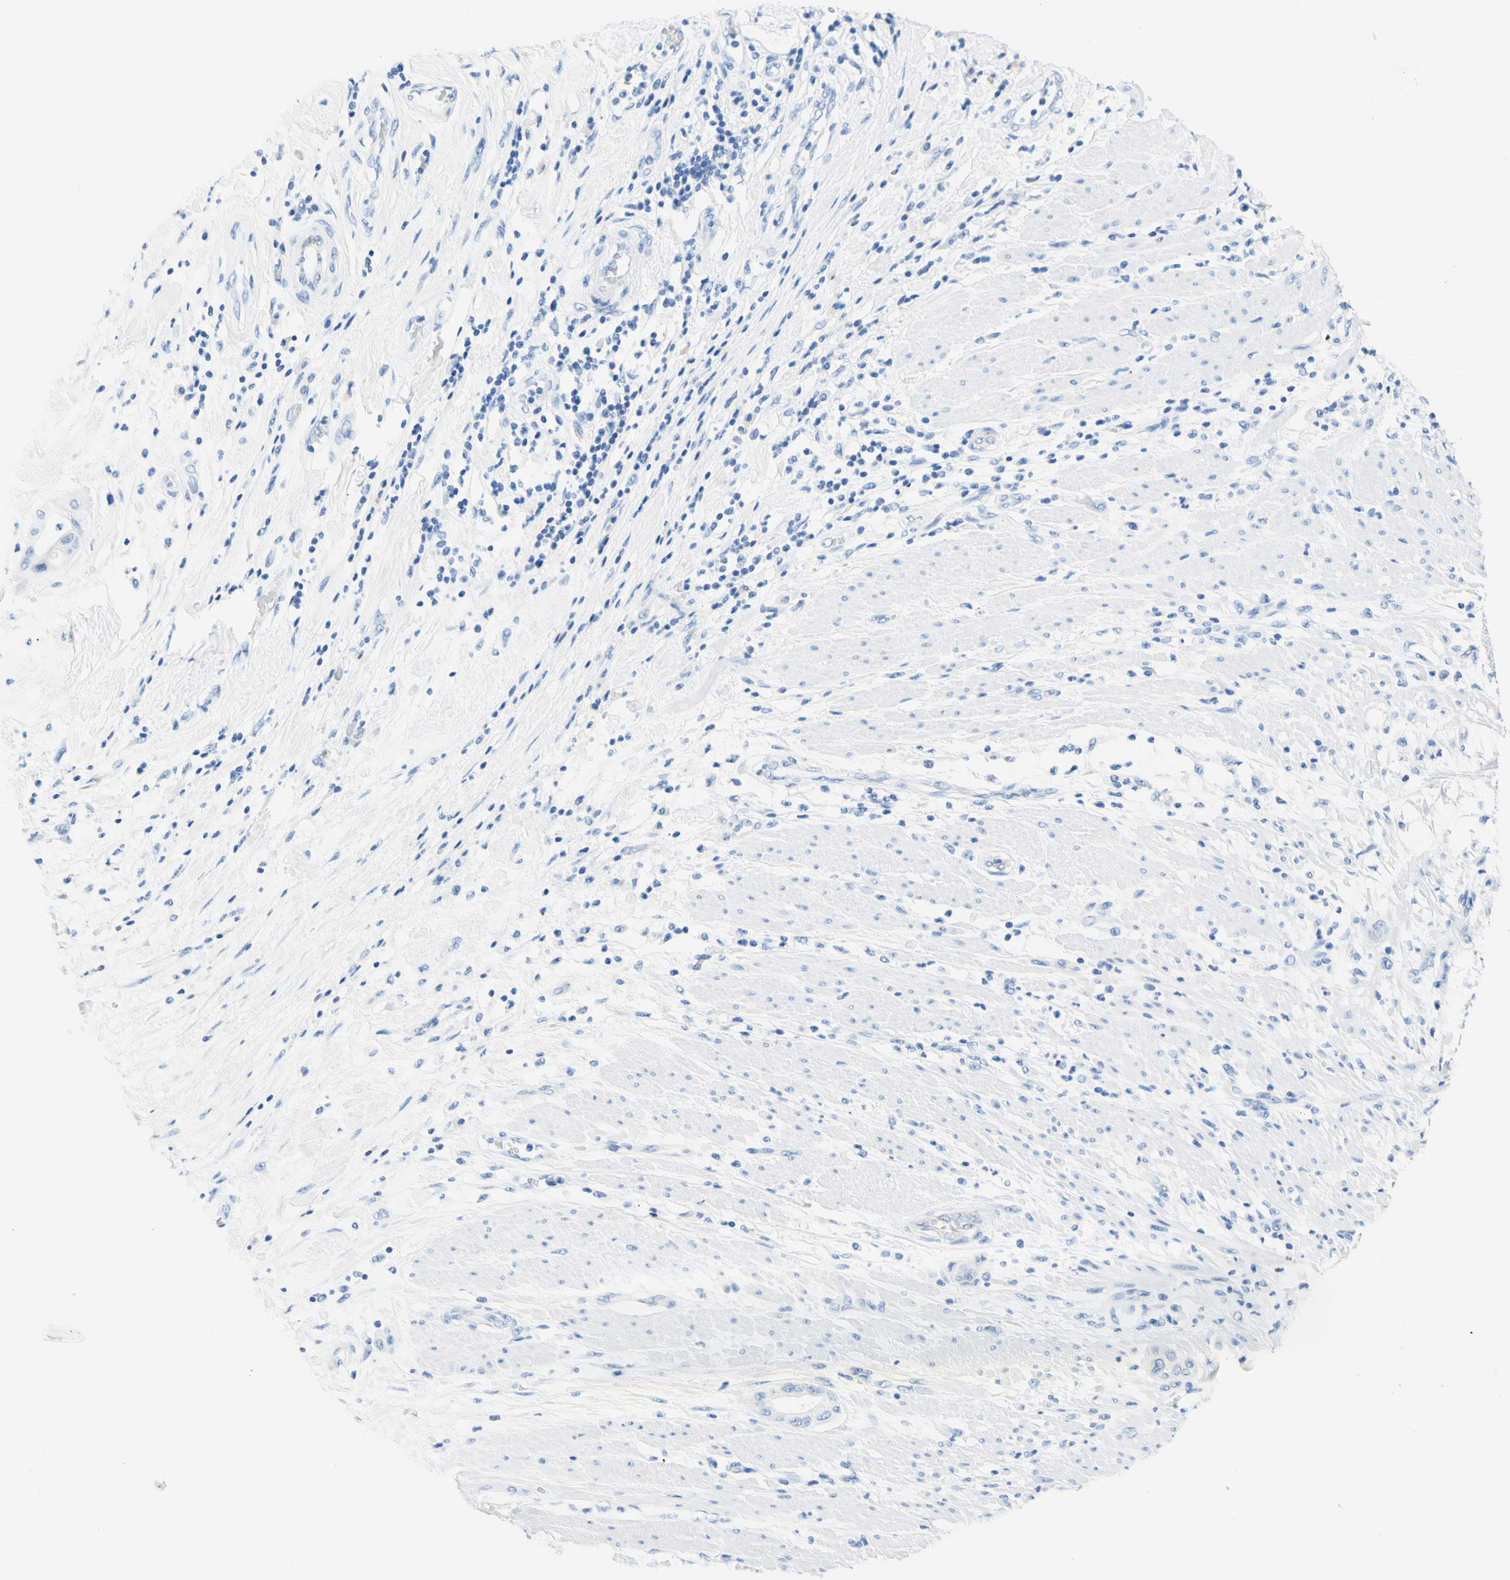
{"staining": {"intensity": "negative", "quantity": "none", "location": "none"}, "tissue": "pancreatic cancer", "cell_type": "Tumor cells", "image_type": "cancer", "snomed": [{"axis": "morphology", "description": "Adenocarcinoma, NOS"}, {"axis": "morphology", "description": "Adenocarcinoma, metastatic, NOS"}, {"axis": "topography", "description": "Lymph node"}, {"axis": "topography", "description": "Pancreas"}, {"axis": "topography", "description": "Duodenum"}], "caption": "Immunohistochemistry (IHC) histopathology image of pancreatic adenocarcinoma stained for a protein (brown), which displays no expression in tumor cells.", "gene": "HPCA", "patient": {"sex": "female", "age": 64}}